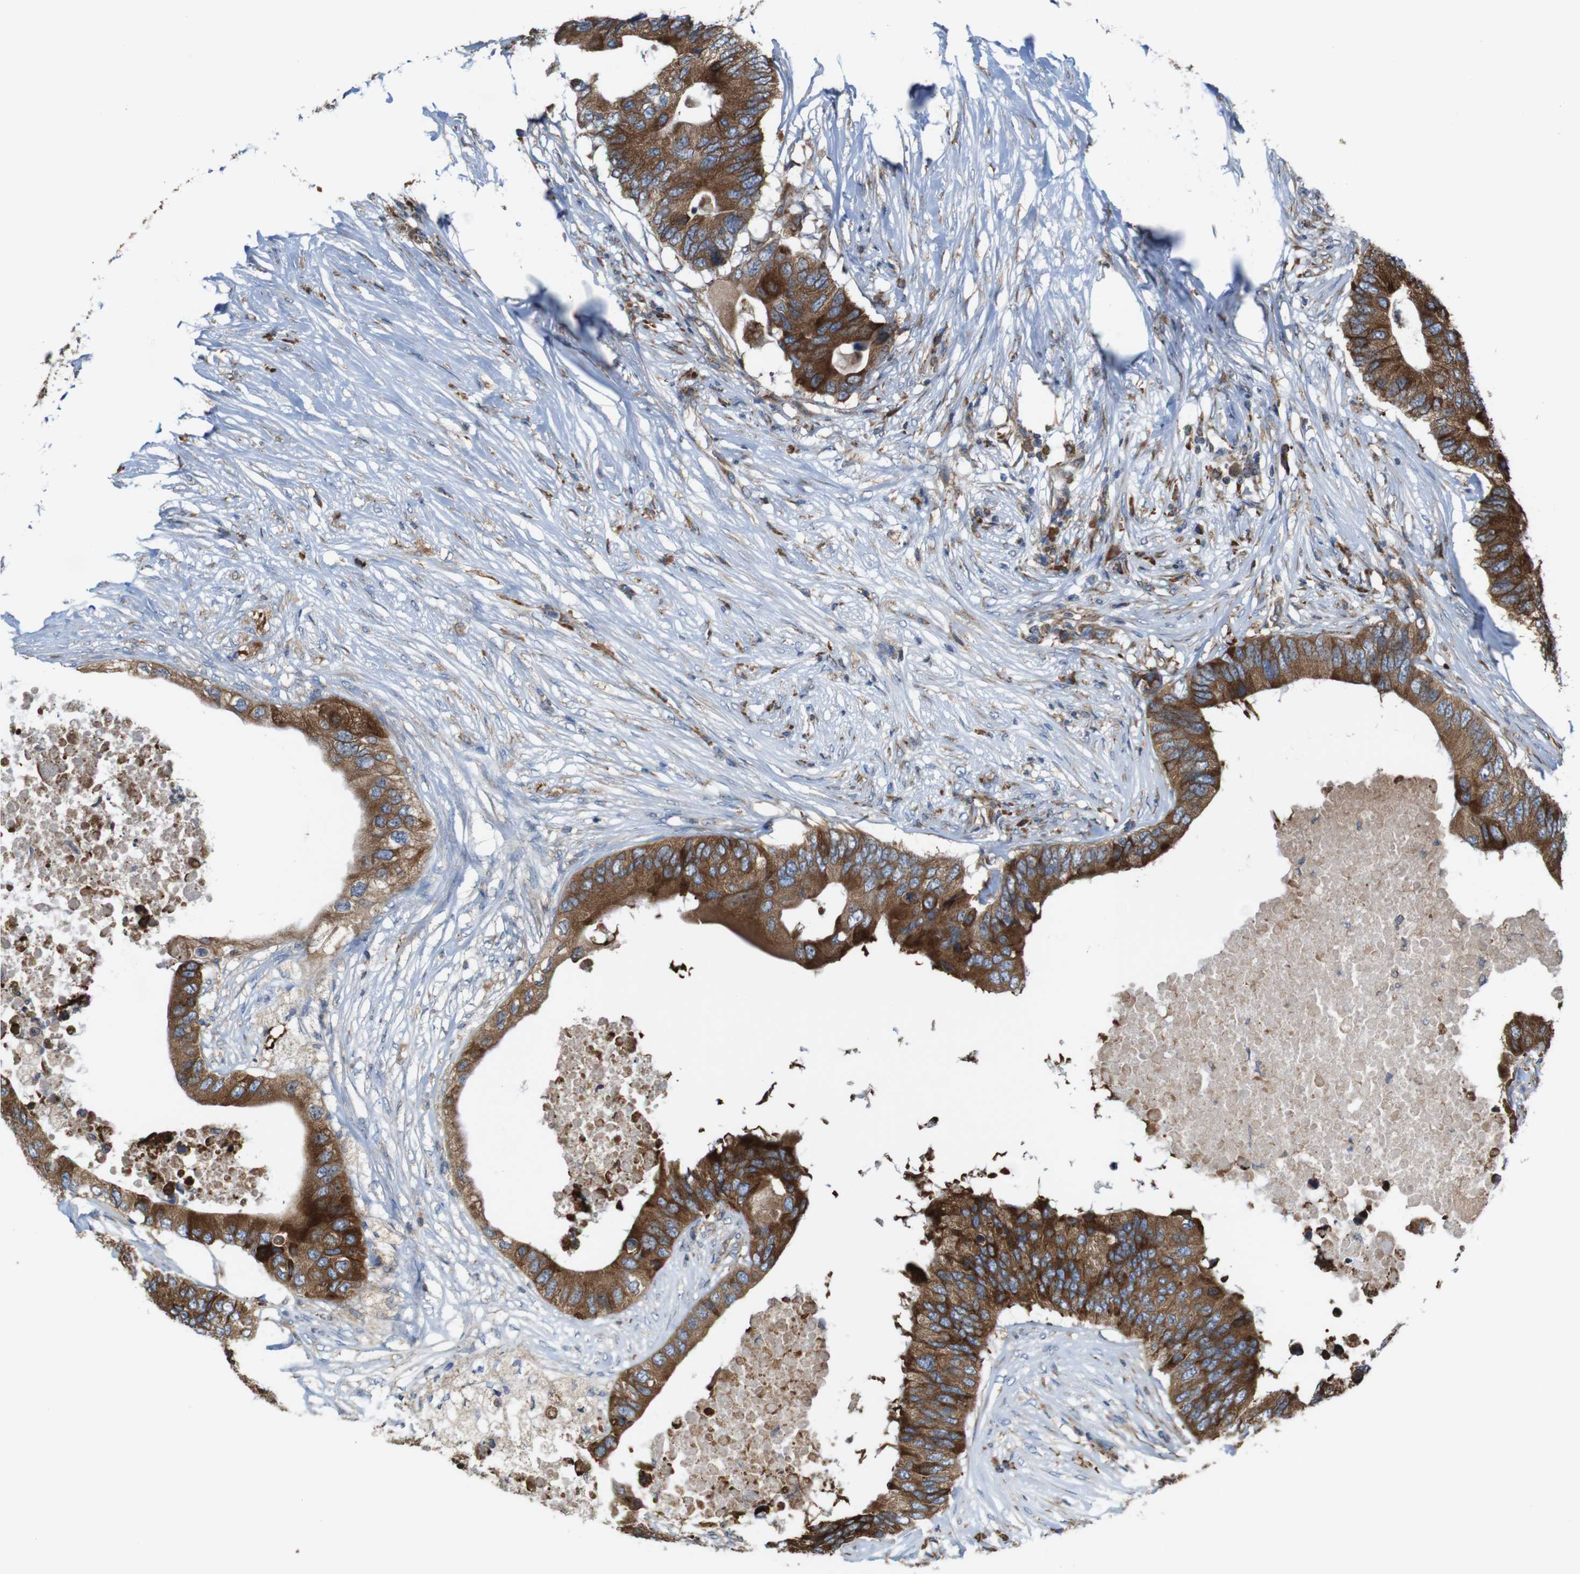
{"staining": {"intensity": "moderate", "quantity": ">75%", "location": "cytoplasmic/membranous"}, "tissue": "colorectal cancer", "cell_type": "Tumor cells", "image_type": "cancer", "snomed": [{"axis": "morphology", "description": "Adenocarcinoma, NOS"}, {"axis": "topography", "description": "Colon"}], "caption": "Colorectal cancer tissue displays moderate cytoplasmic/membranous positivity in about >75% of tumor cells, visualized by immunohistochemistry.", "gene": "UGGT1", "patient": {"sex": "male", "age": 71}}